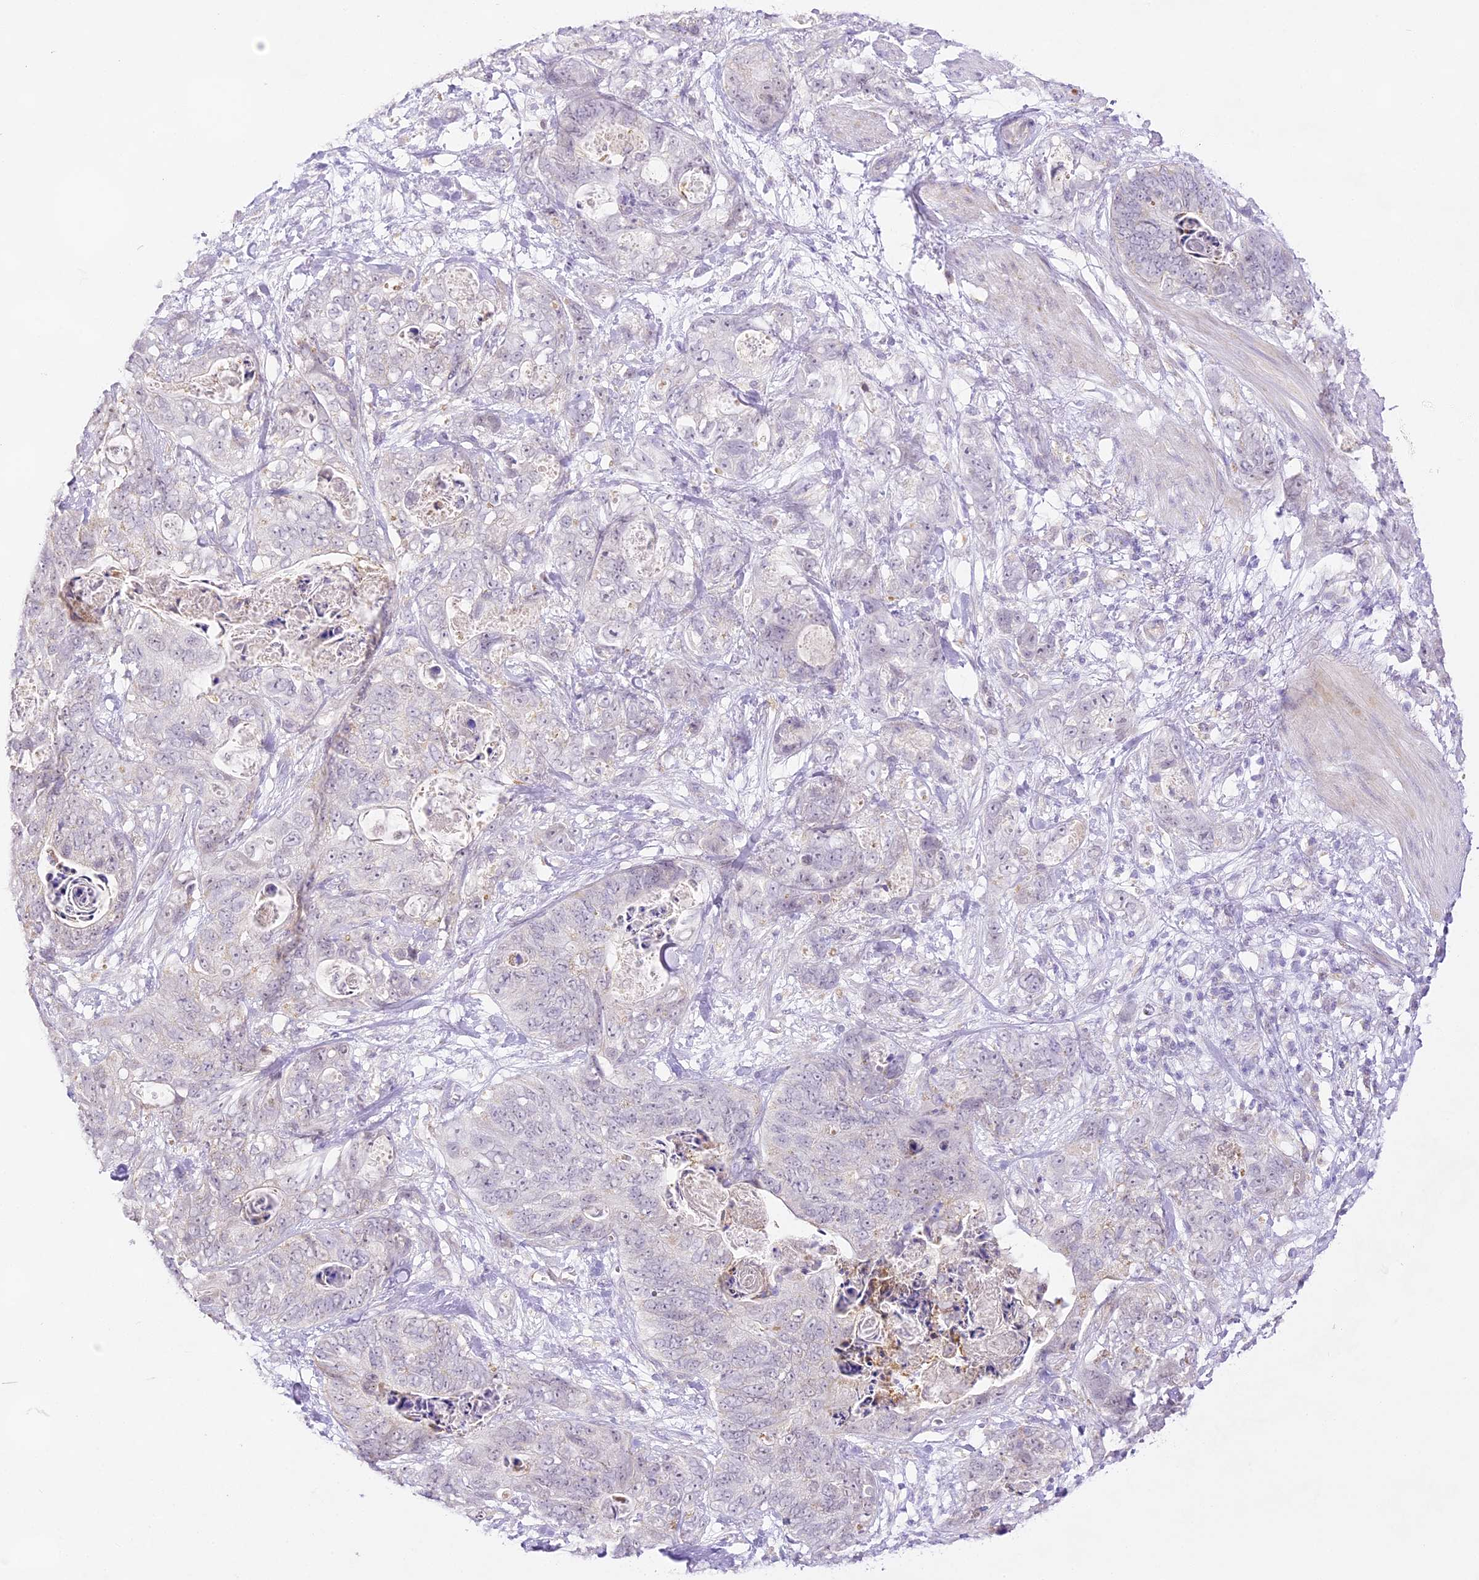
{"staining": {"intensity": "negative", "quantity": "none", "location": "none"}, "tissue": "stomach cancer", "cell_type": "Tumor cells", "image_type": "cancer", "snomed": [{"axis": "morphology", "description": "Normal tissue, NOS"}, {"axis": "morphology", "description": "Adenocarcinoma, NOS"}, {"axis": "topography", "description": "Stomach"}], "caption": "The immunohistochemistry (IHC) micrograph has no significant positivity in tumor cells of stomach cancer (adenocarcinoma) tissue.", "gene": "CCDC30", "patient": {"sex": "female", "age": 89}}